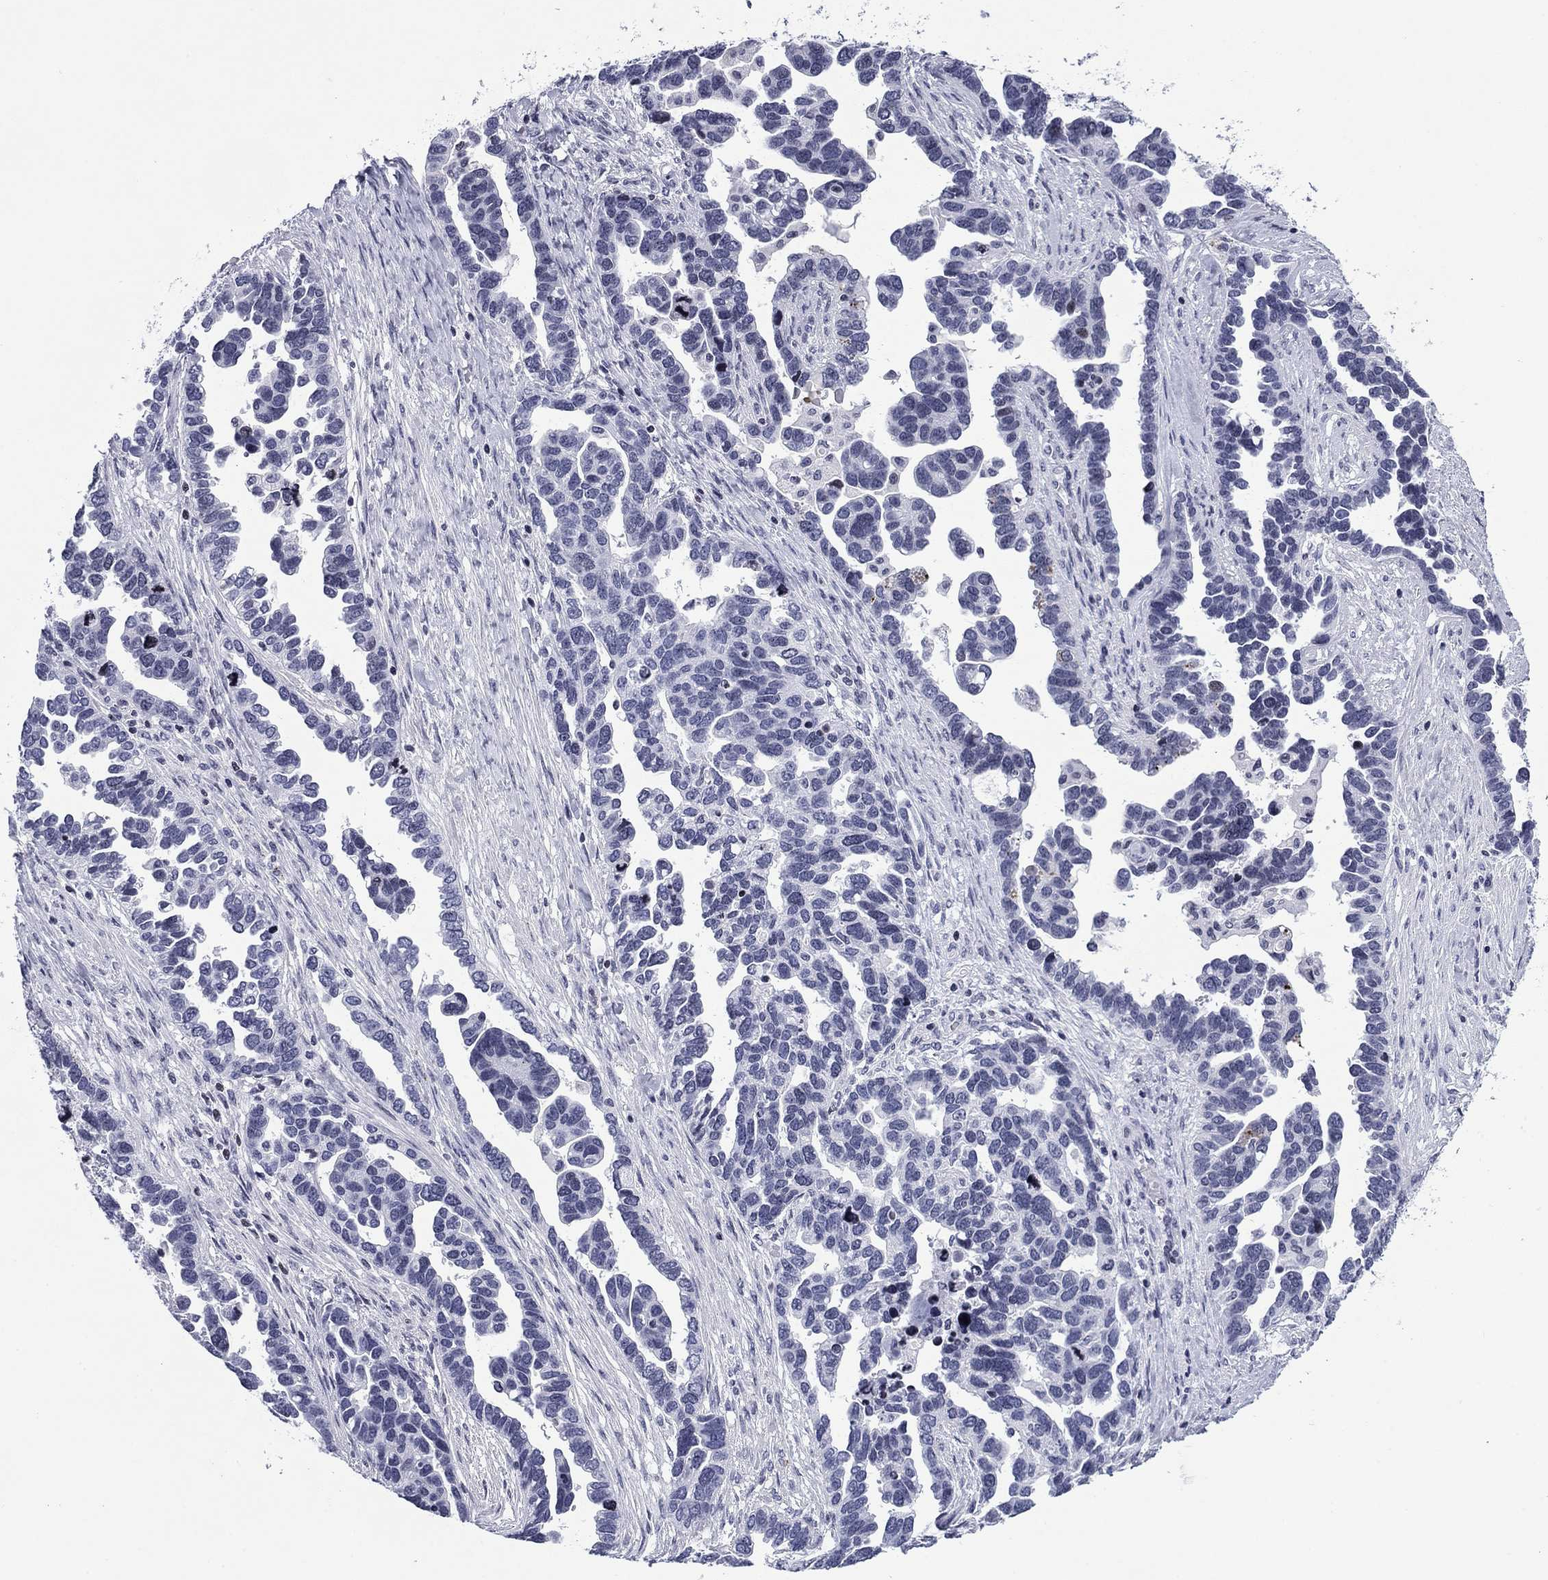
{"staining": {"intensity": "negative", "quantity": "none", "location": "none"}, "tissue": "ovarian cancer", "cell_type": "Tumor cells", "image_type": "cancer", "snomed": [{"axis": "morphology", "description": "Cystadenocarcinoma, serous, NOS"}, {"axis": "topography", "description": "Ovary"}], "caption": "Micrograph shows no significant protein positivity in tumor cells of ovarian serous cystadenocarcinoma.", "gene": "CCDC144A", "patient": {"sex": "female", "age": 54}}